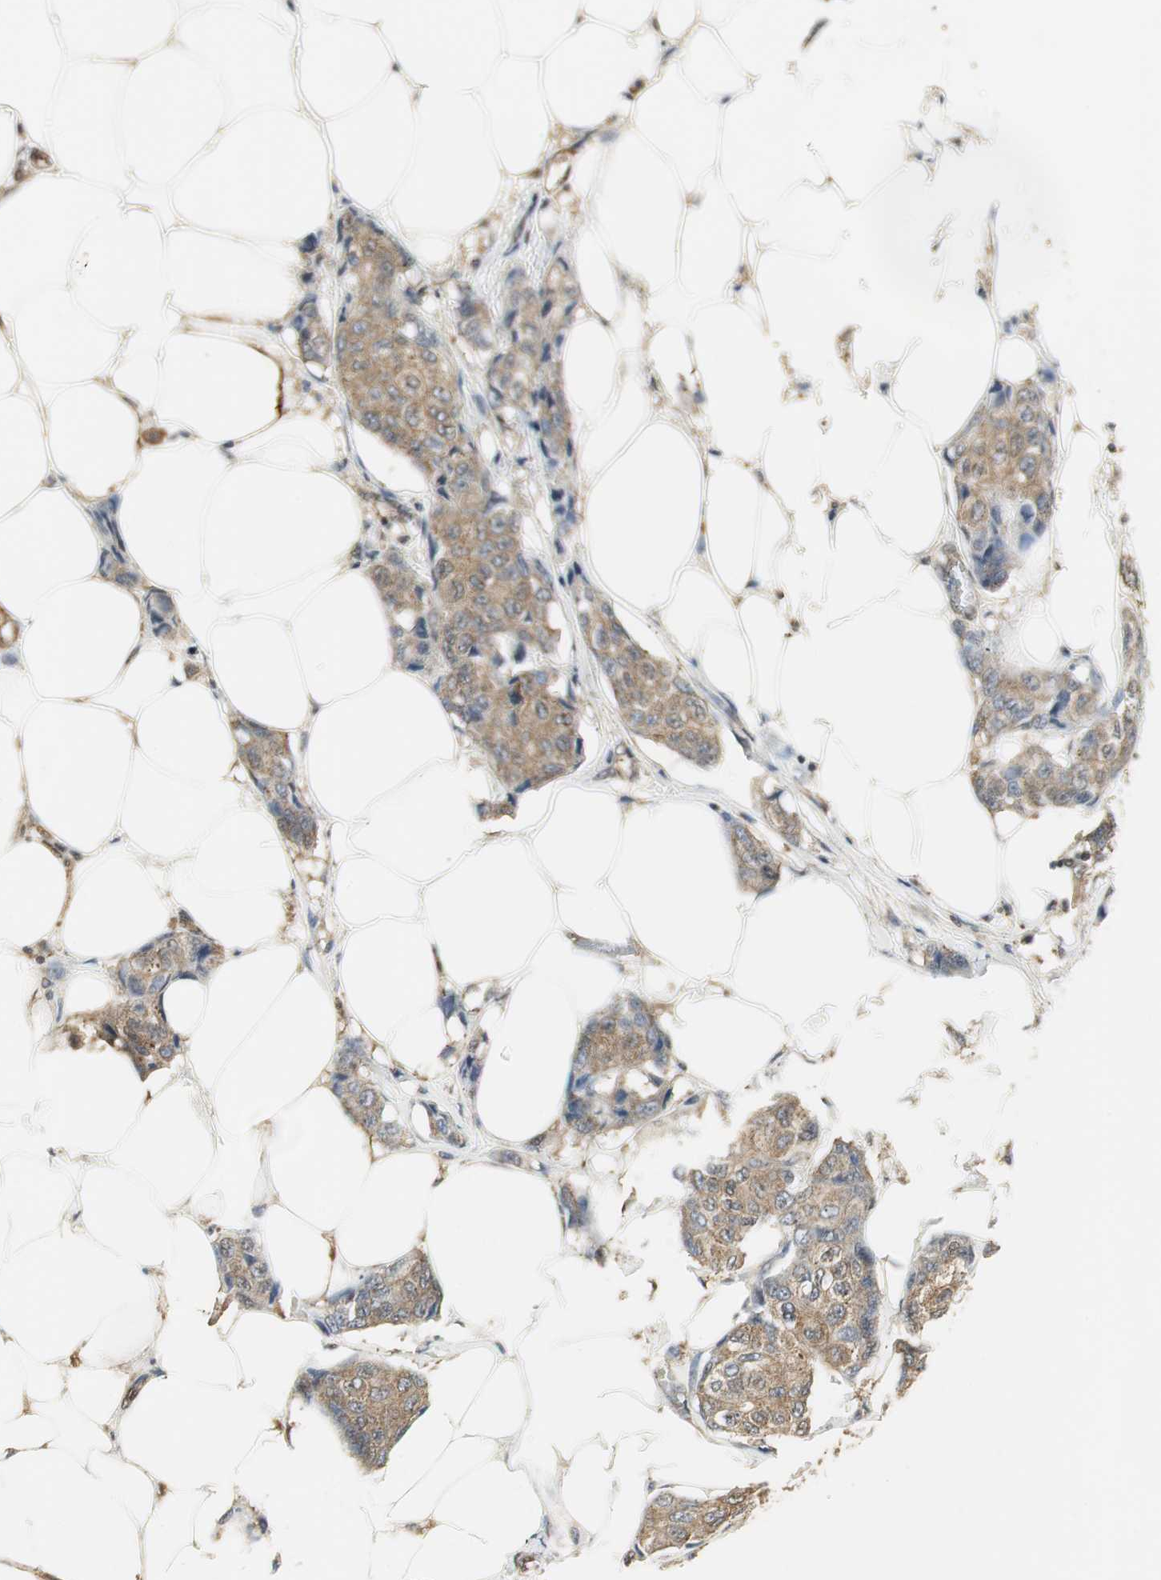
{"staining": {"intensity": "weak", "quantity": ">75%", "location": "cytoplasmic/membranous"}, "tissue": "breast cancer", "cell_type": "Tumor cells", "image_type": "cancer", "snomed": [{"axis": "morphology", "description": "Duct carcinoma"}, {"axis": "topography", "description": "Breast"}], "caption": "Intraductal carcinoma (breast) tissue displays weak cytoplasmic/membranous staining in approximately >75% of tumor cells", "gene": "CCT5", "patient": {"sex": "female", "age": 80}}